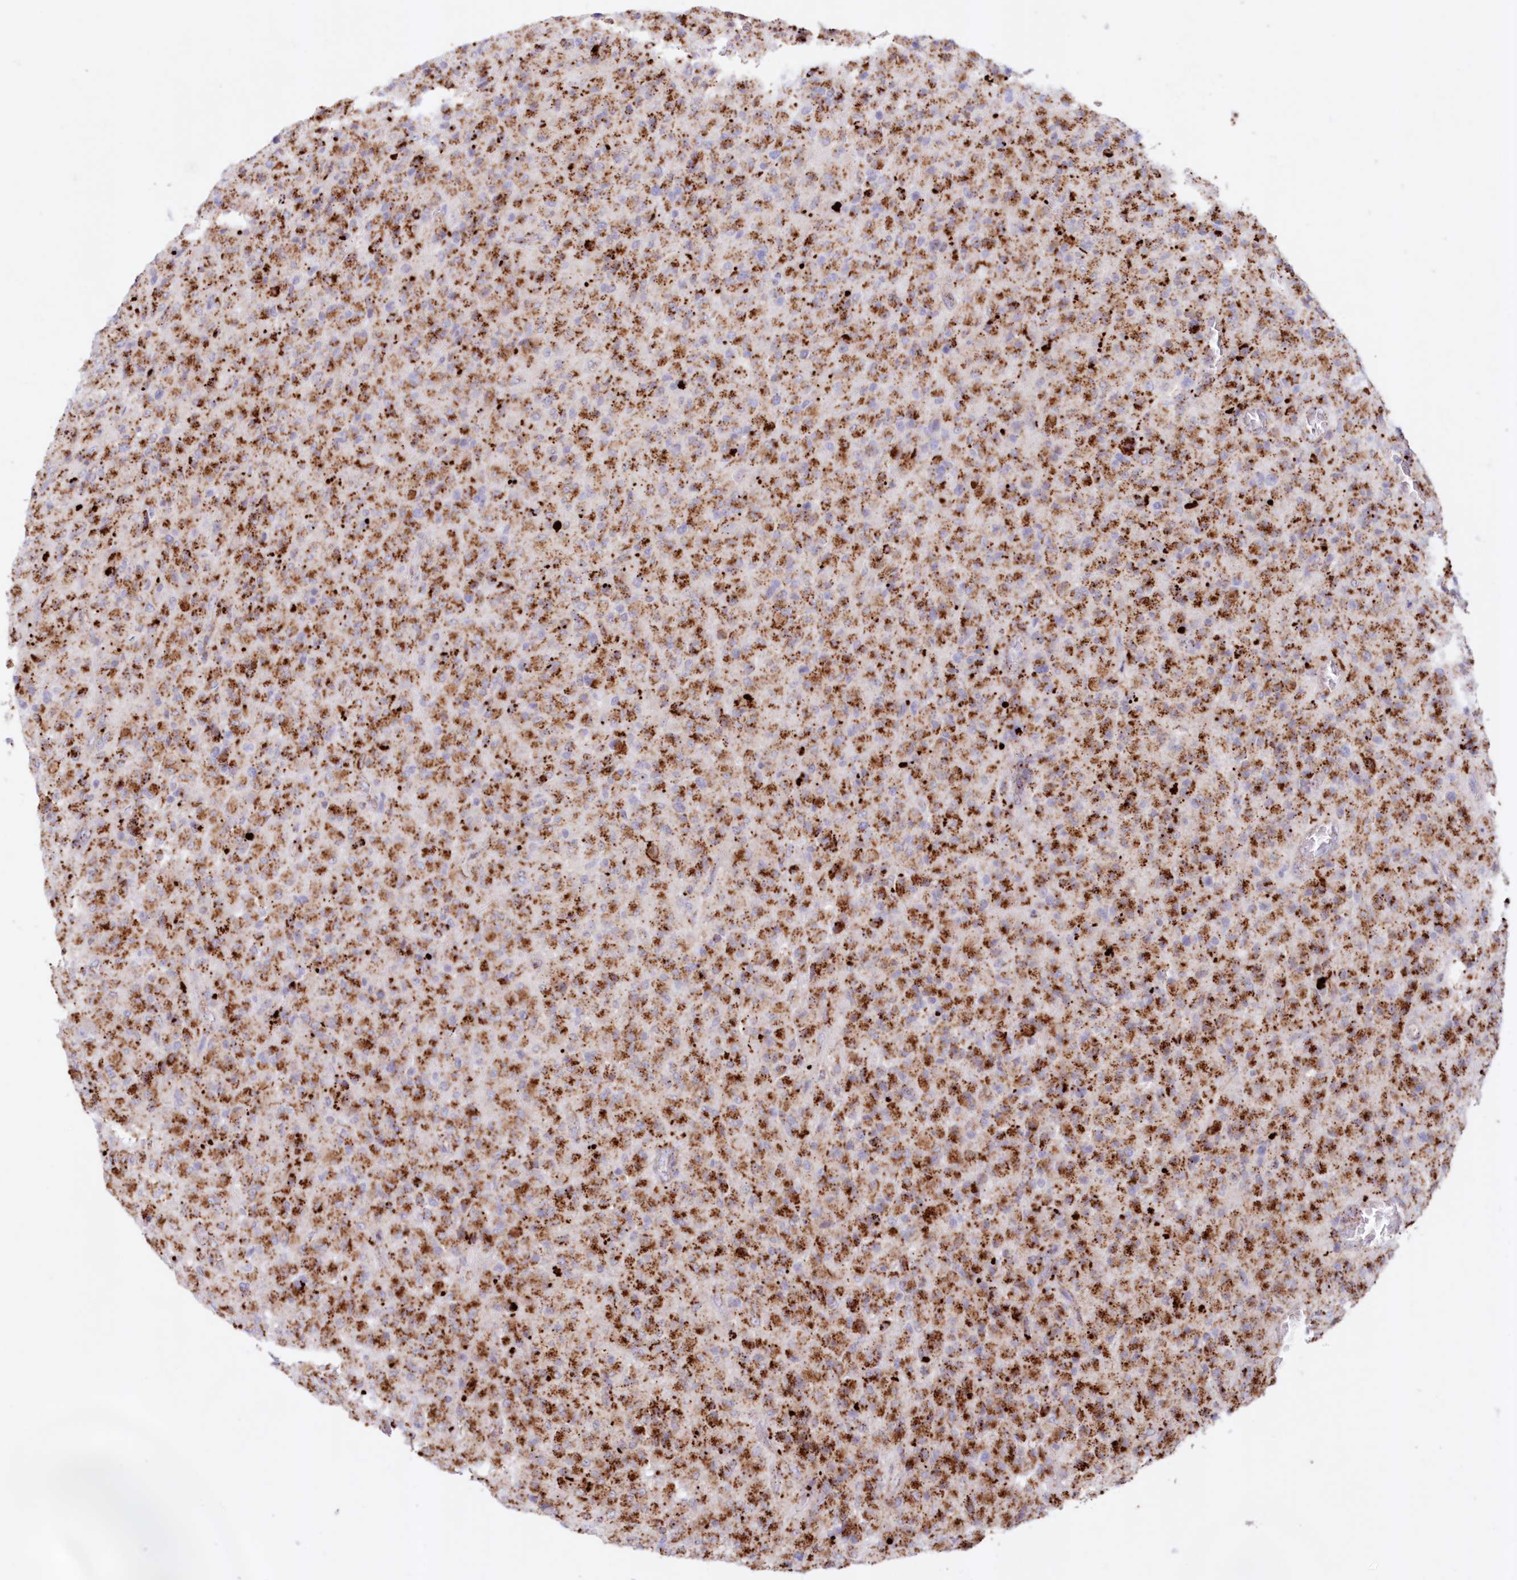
{"staining": {"intensity": "moderate", "quantity": ">75%", "location": "cytoplasmic/membranous"}, "tissue": "glioma", "cell_type": "Tumor cells", "image_type": "cancer", "snomed": [{"axis": "morphology", "description": "Glioma, malignant, High grade"}, {"axis": "topography", "description": "Brain"}], "caption": "There is medium levels of moderate cytoplasmic/membranous positivity in tumor cells of malignant high-grade glioma, as demonstrated by immunohistochemical staining (brown color).", "gene": "TPP1", "patient": {"sex": "female", "age": 57}}